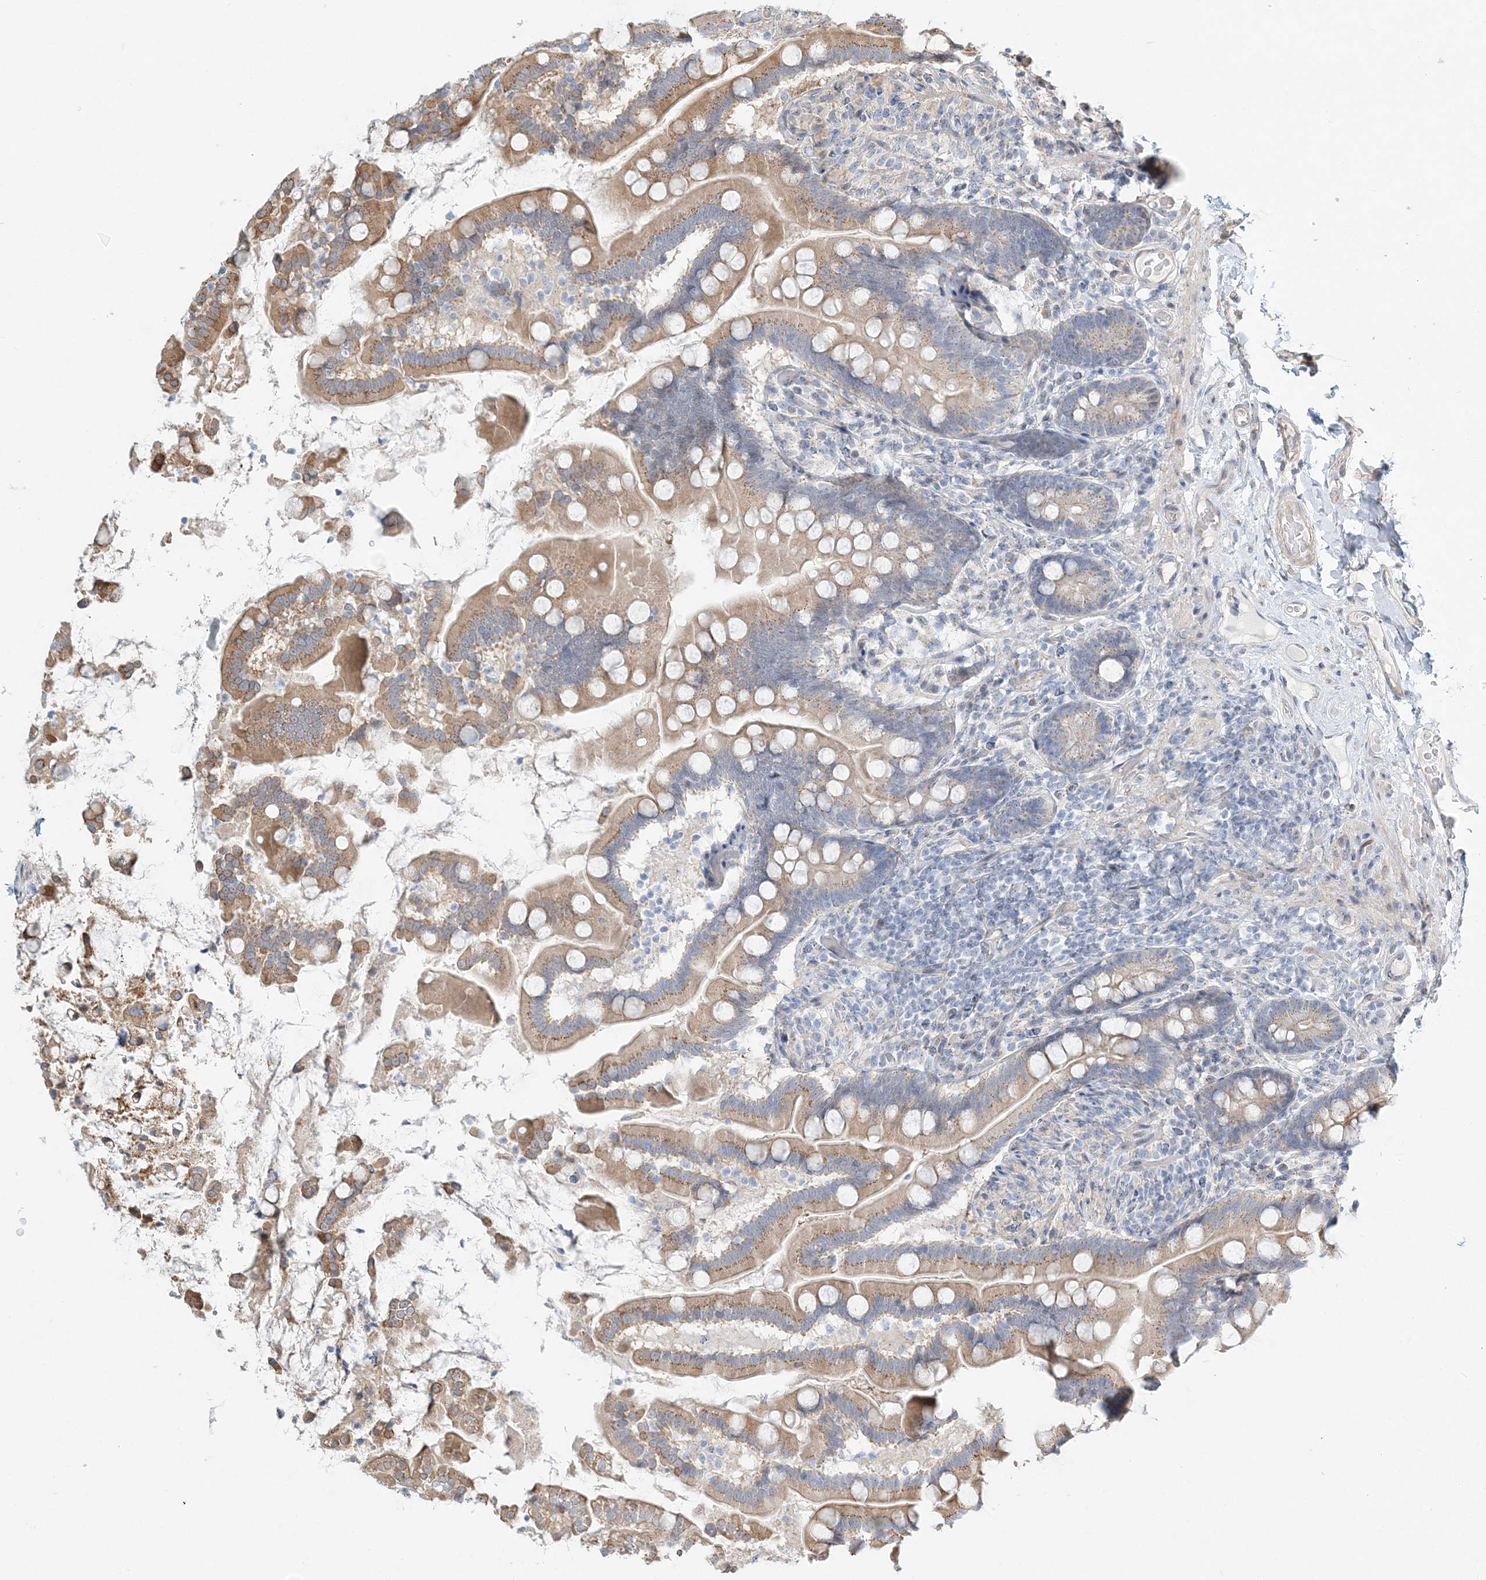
{"staining": {"intensity": "moderate", "quantity": "25%-75%", "location": "cytoplasmic/membranous"}, "tissue": "small intestine", "cell_type": "Glandular cells", "image_type": "normal", "snomed": [{"axis": "morphology", "description": "Normal tissue, NOS"}, {"axis": "topography", "description": "Small intestine"}], "caption": "Approximately 25%-75% of glandular cells in benign small intestine exhibit moderate cytoplasmic/membranous protein positivity as visualized by brown immunohistochemical staining.", "gene": "CXXC5", "patient": {"sex": "female", "age": 64}}